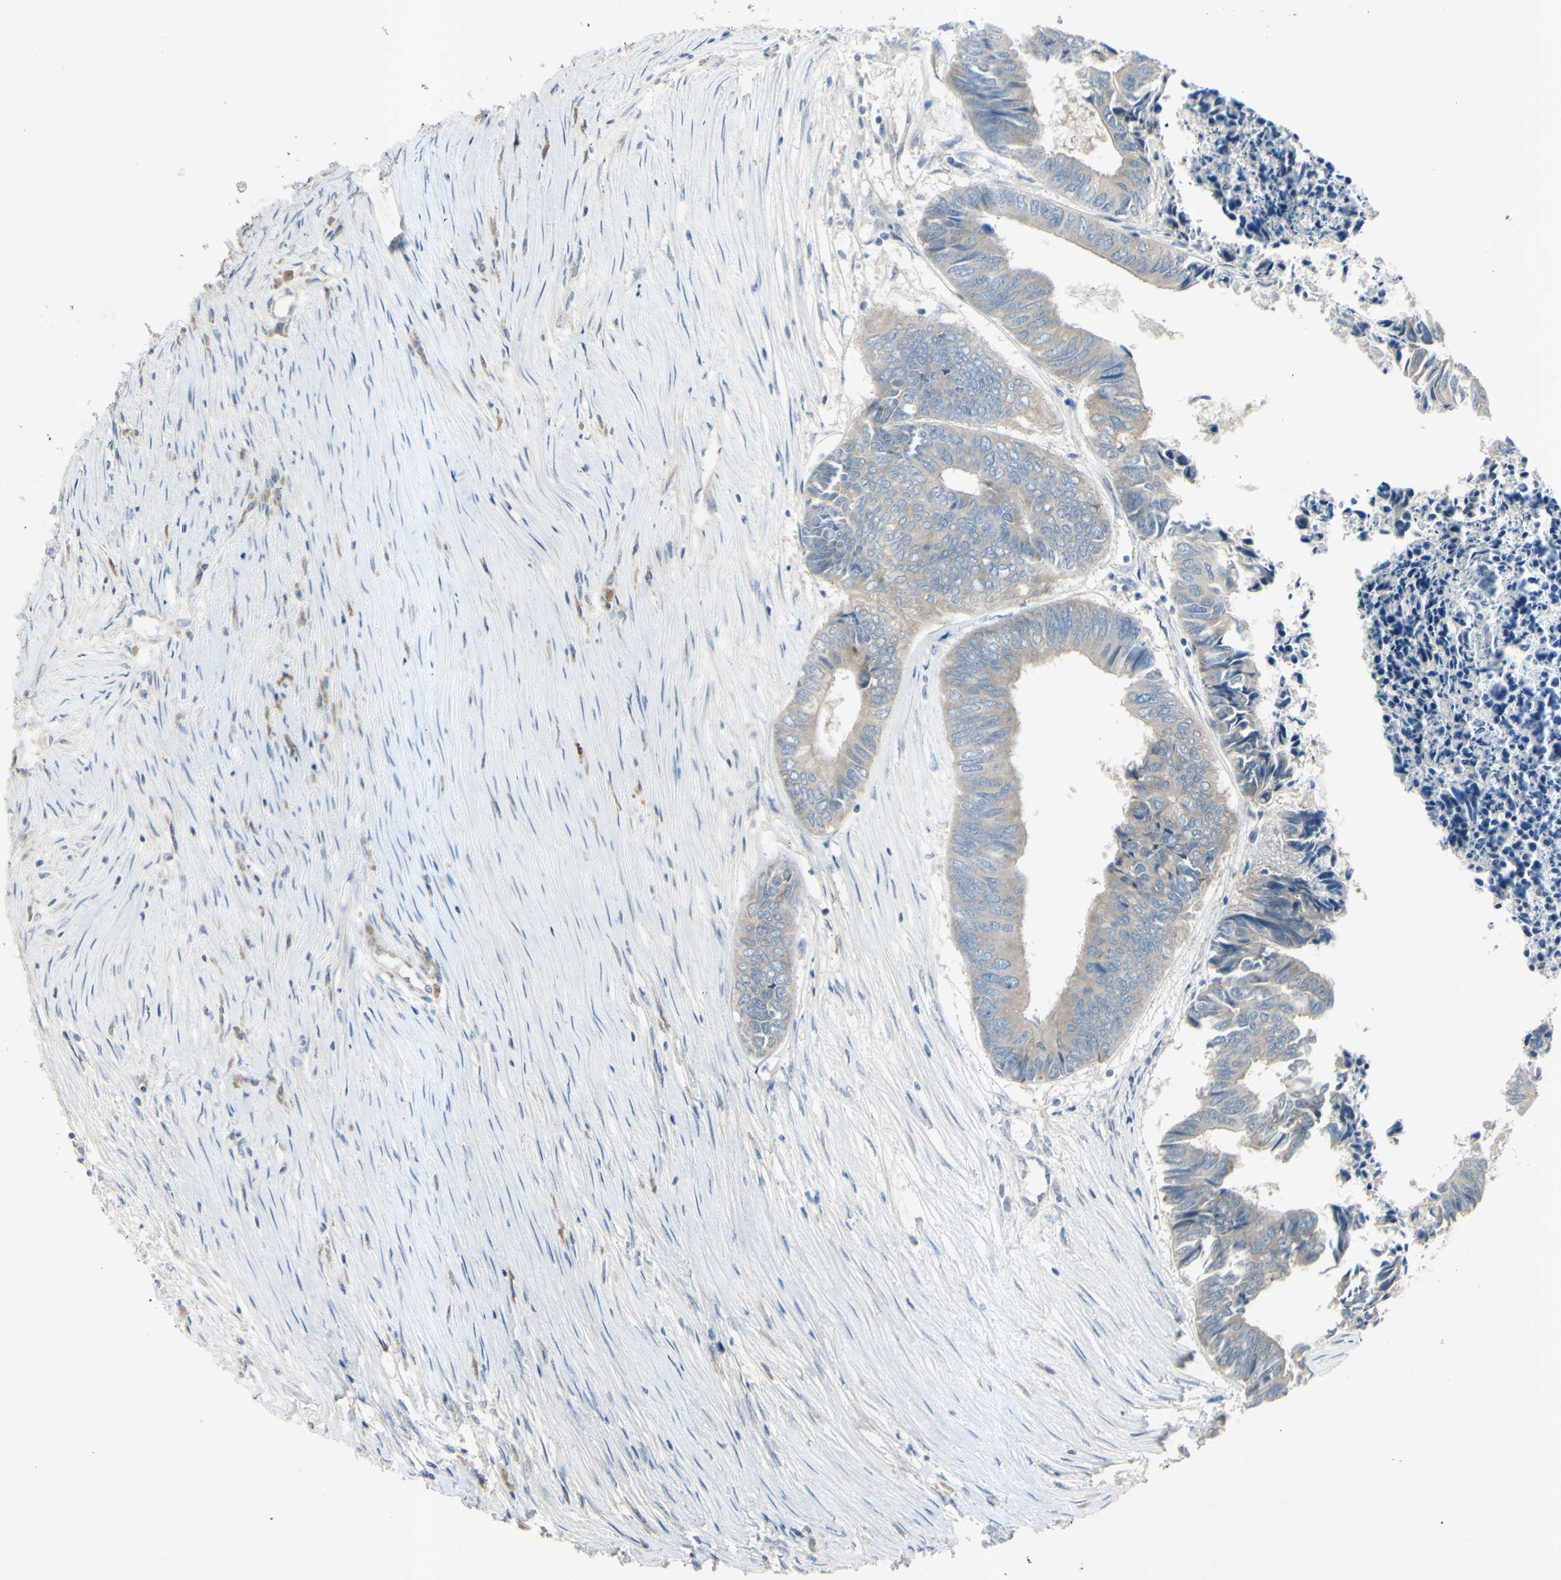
{"staining": {"intensity": "negative", "quantity": "none", "location": "none"}, "tissue": "colorectal cancer", "cell_type": "Tumor cells", "image_type": "cancer", "snomed": [{"axis": "morphology", "description": "Adenocarcinoma, NOS"}, {"axis": "topography", "description": "Rectum"}], "caption": "Immunohistochemical staining of colorectal cancer demonstrates no significant expression in tumor cells. (DAB (3,3'-diaminobenzidine) immunohistochemistry visualized using brightfield microscopy, high magnification).", "gene": "AATK", "patient": {"sex": "male", "age": 63}}